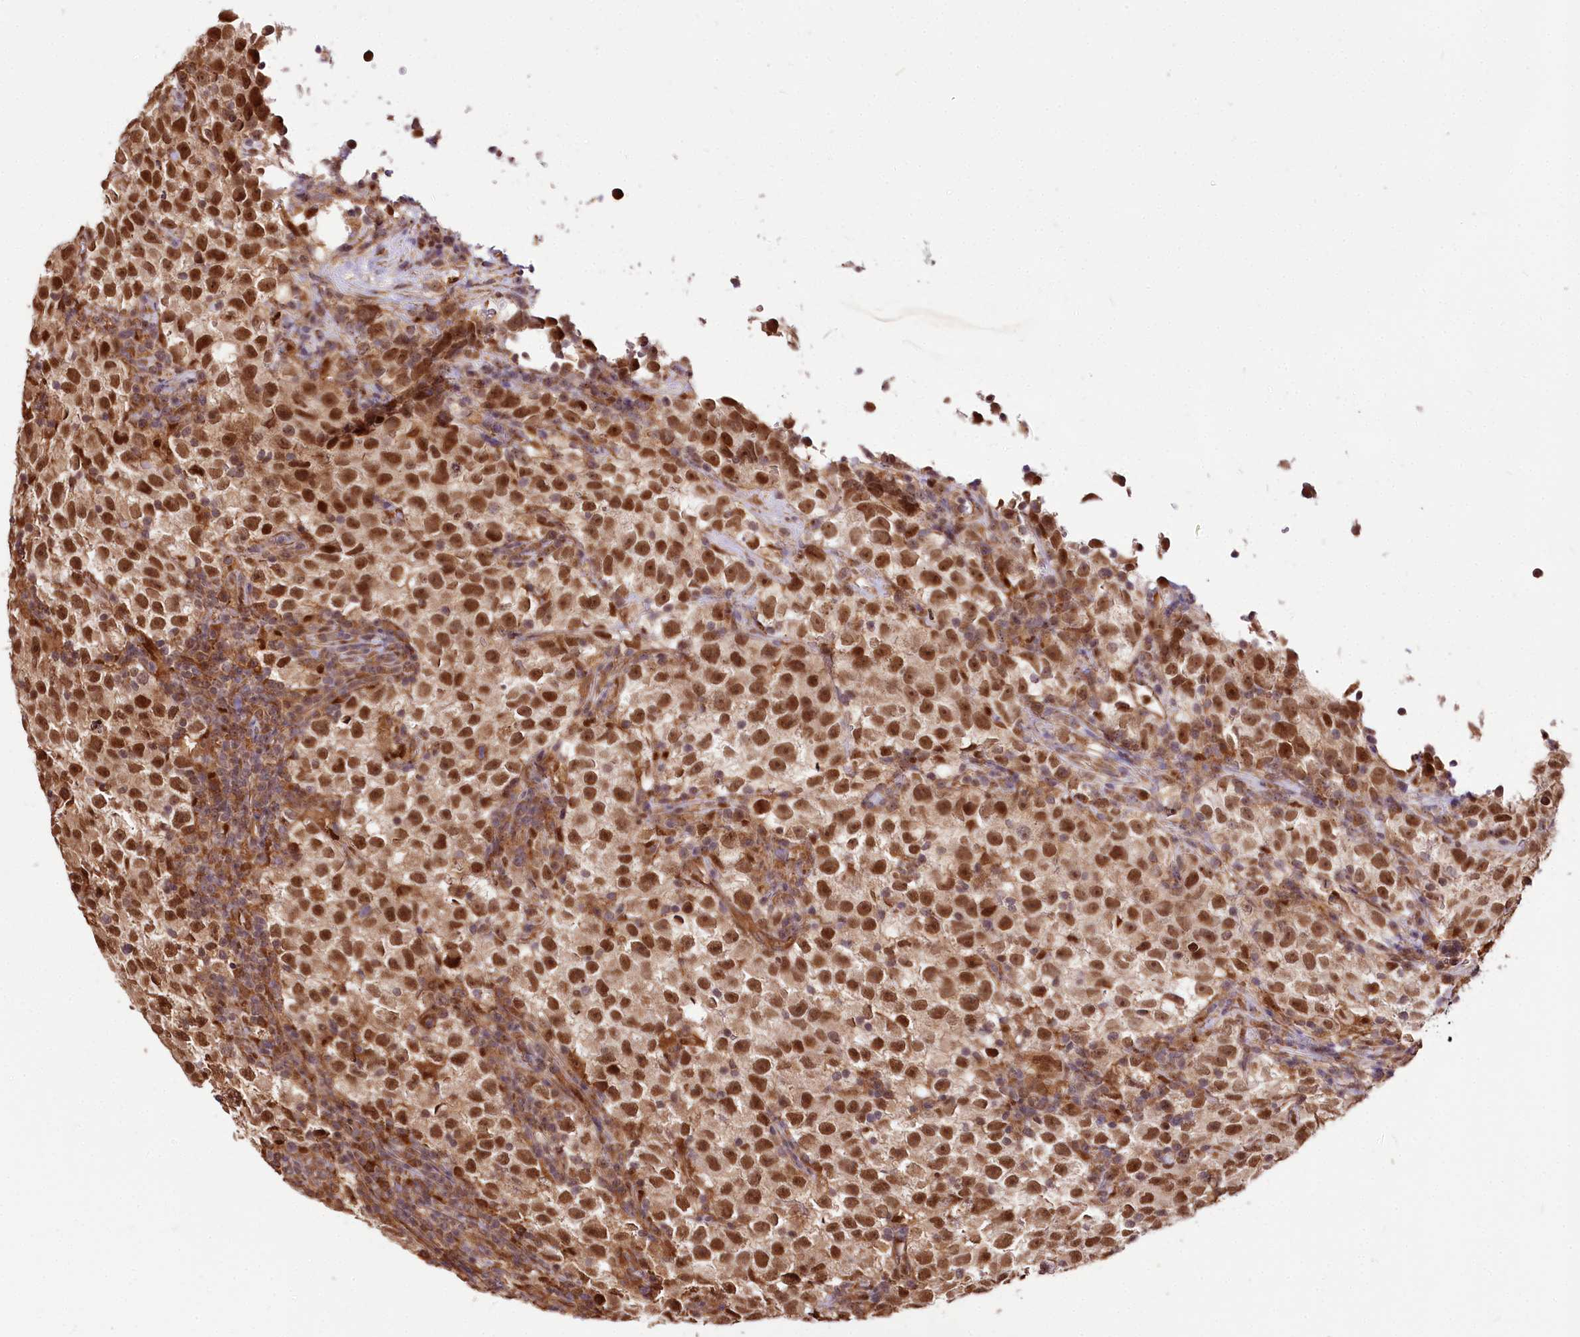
{"staining": {"intensity": "strong", "quantity": ">75%", "location": "nuclear"}, "tissue": "testis cancer", "cell_type": "Tumor cells", "image_type": "cancer", "snomed": [{"axis": "morphology", "description": "Seminoma, NOS"}, {"axis": "topography", "description": "Testis"}], "caption": "A photomicrograph showing strong nuclear expression in about >75% of tumor cells in testis seminoma, as visualized by brown immunohistochemical staining.", "gene": "GNL3L", "patient": {"sex": "male", "age": 22}}